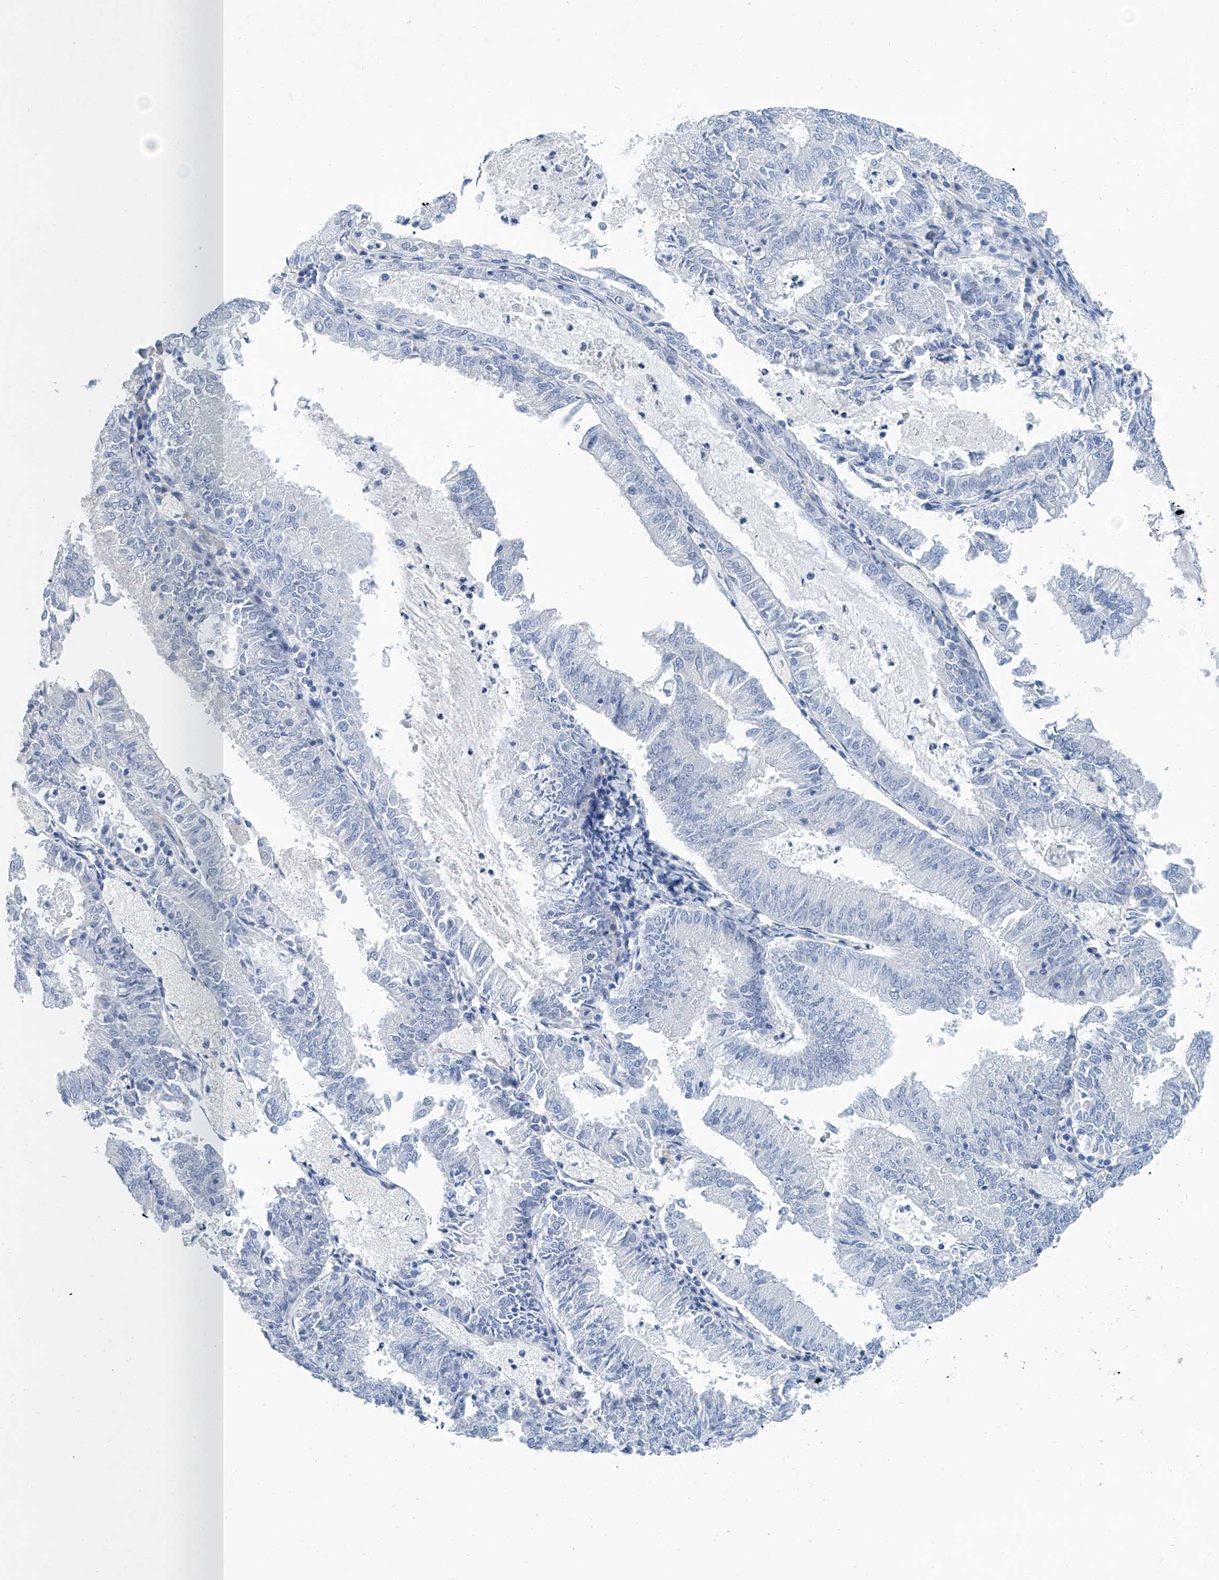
{"staining": {"intensity": "negative", "quantity": "none", "location": "none"}, "tissue": "endometrial cancer", "cell_type": "Tumor cells", "image_type": "cancer", "snomed": [{"axis": "morphology", "description": "Adenocarcinoma, NOS"}, {"axis": "topography", "description": "Endometrium"}], "caption": "Photomicrograph shows no significant protein positivity in tumor cells of endometrial cancer (adenocarcinoma).", "gene": "CYP2A7", "patient": {"sex": "female", "age": 57}}